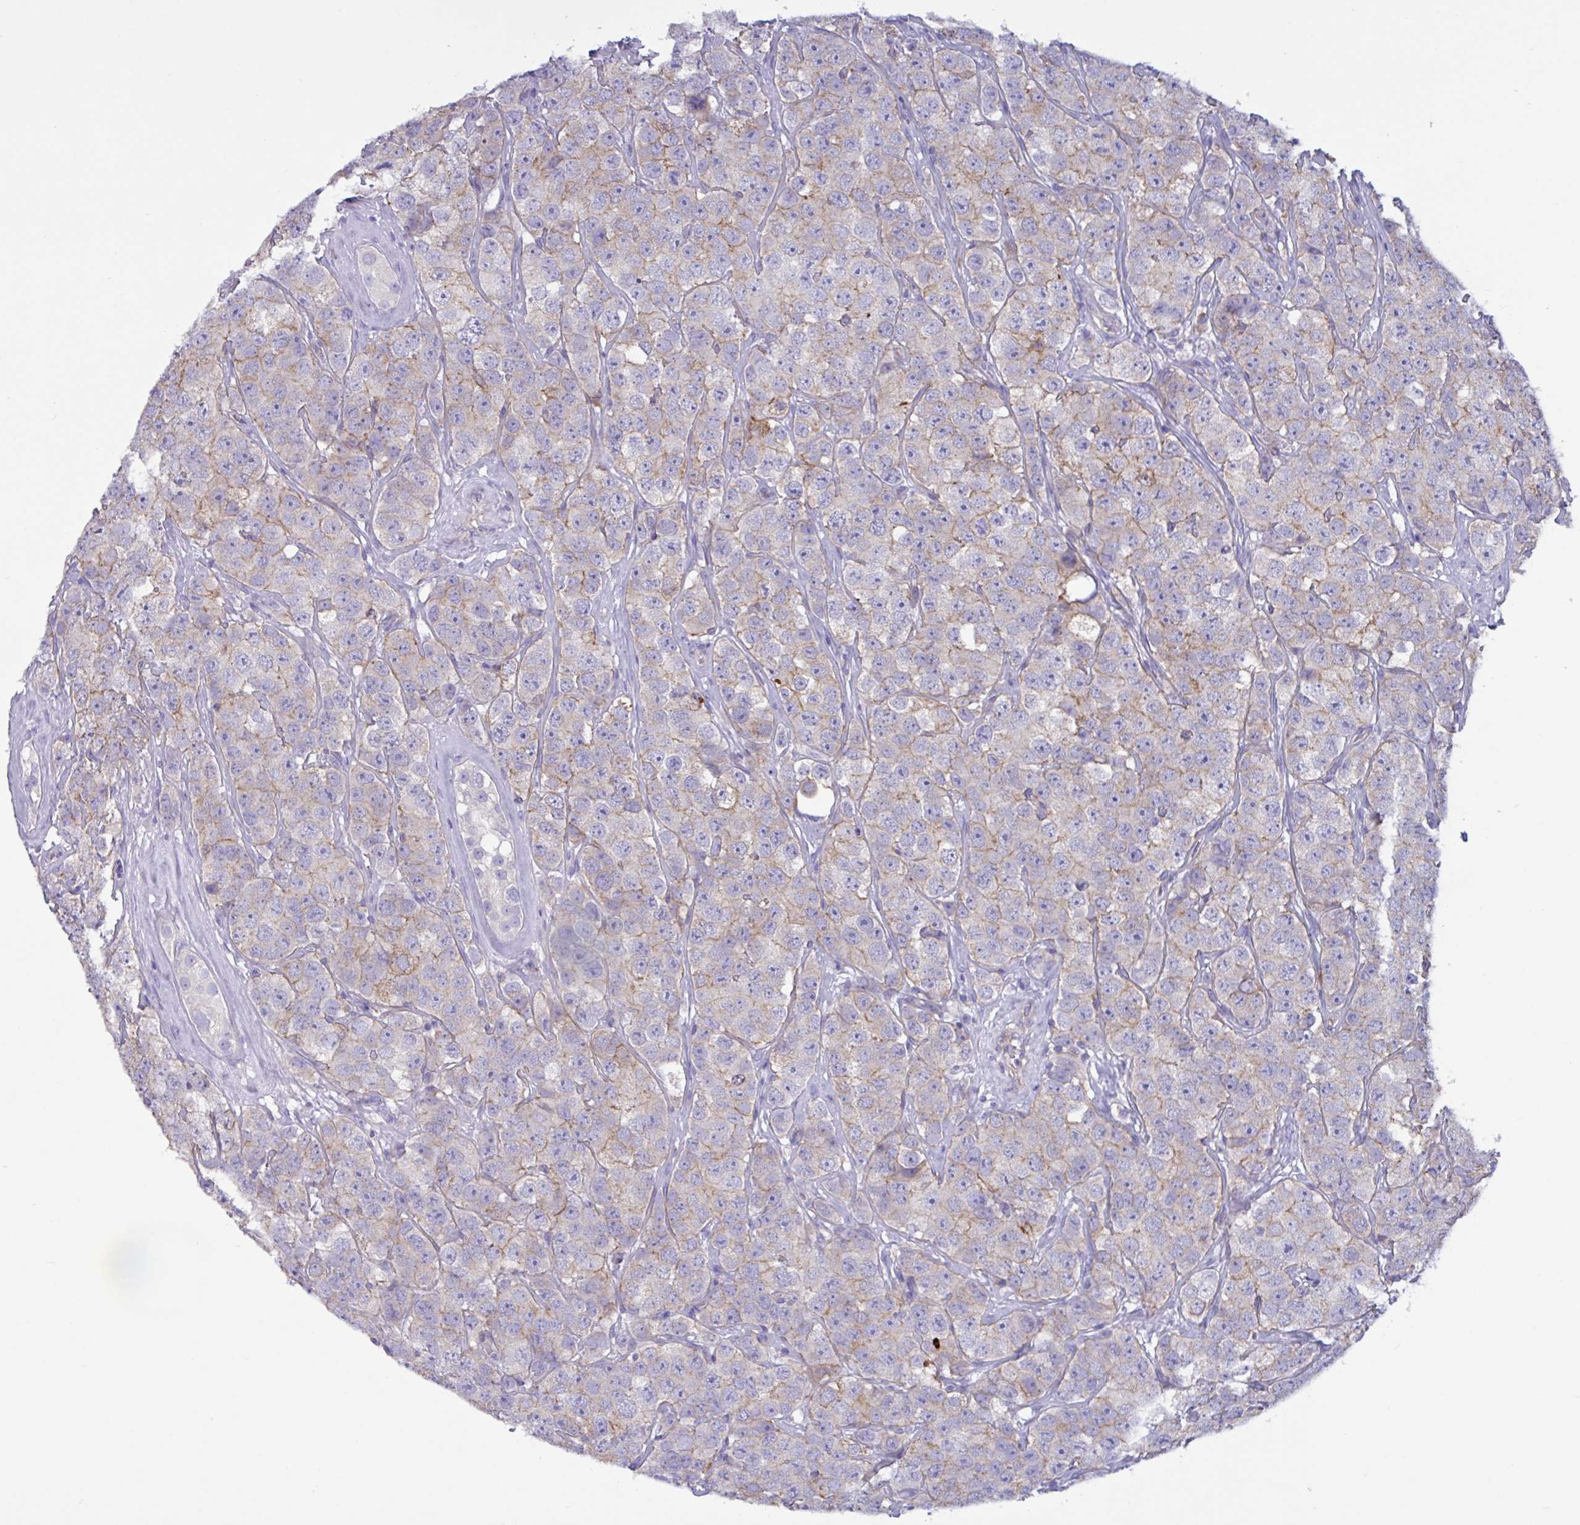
{"staining": {"intensity": "weak", "quantity": "25%-75%", "location": "cytoplasmic/membranous"}, "tissue": "testis cancer", "cell_type": "Tumor cells", "image_type": "cancer", "snomed": [{"axis": "morphology", "description": "Seminoma, NOS"}, {"axis": "topography", "description": "Testis"}], "caption": "Seminoma (testis) stained with immunohistochemistry shows weak cytoplasmic/membranous positivity in approximately 25%-75% of tumor cells.", "gene": "SLC66A1", "patient": {"sex": "male", "age": 28}}